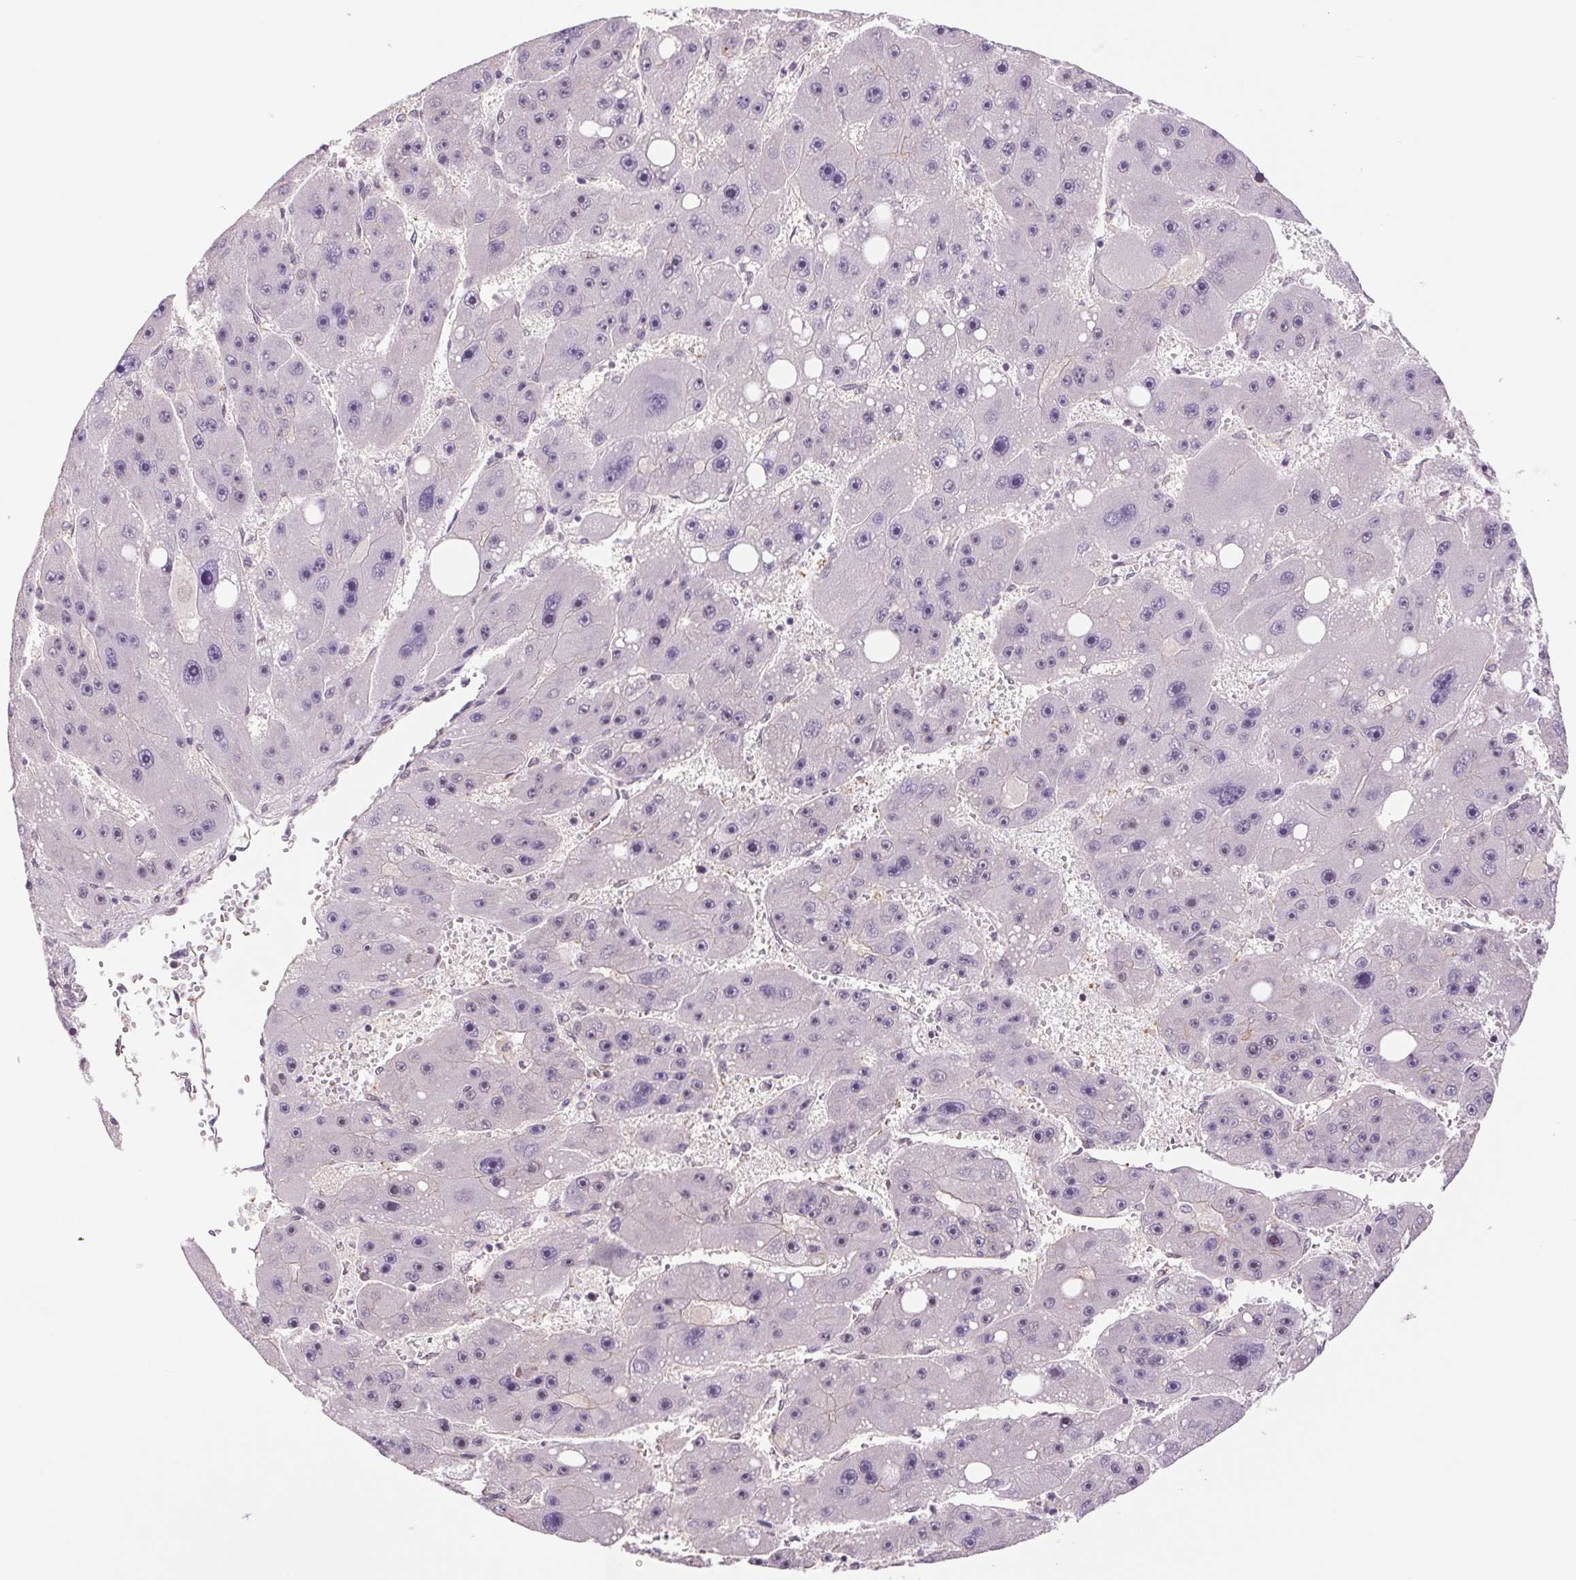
{"staining": {"intensity": "negative", "quantity": "none", "location": "none"}, "tissue": "liver cancer", "cell_type": "Tumor cells", "image_type": "cancer", "snomed": [{"axis": "morphology", "description": "Carcinoma, Hepatocellular, NOS"}, {"axis": "topography", "description": "Liver"}], "caption": "A photomicrograph of human liver cancer is negative for staining in tumor cells. (Immunohistochemistry, brightfield microscopy, high magnification).", "gene": "CWC25", "patient": {"sex": "female", "age": 61}}